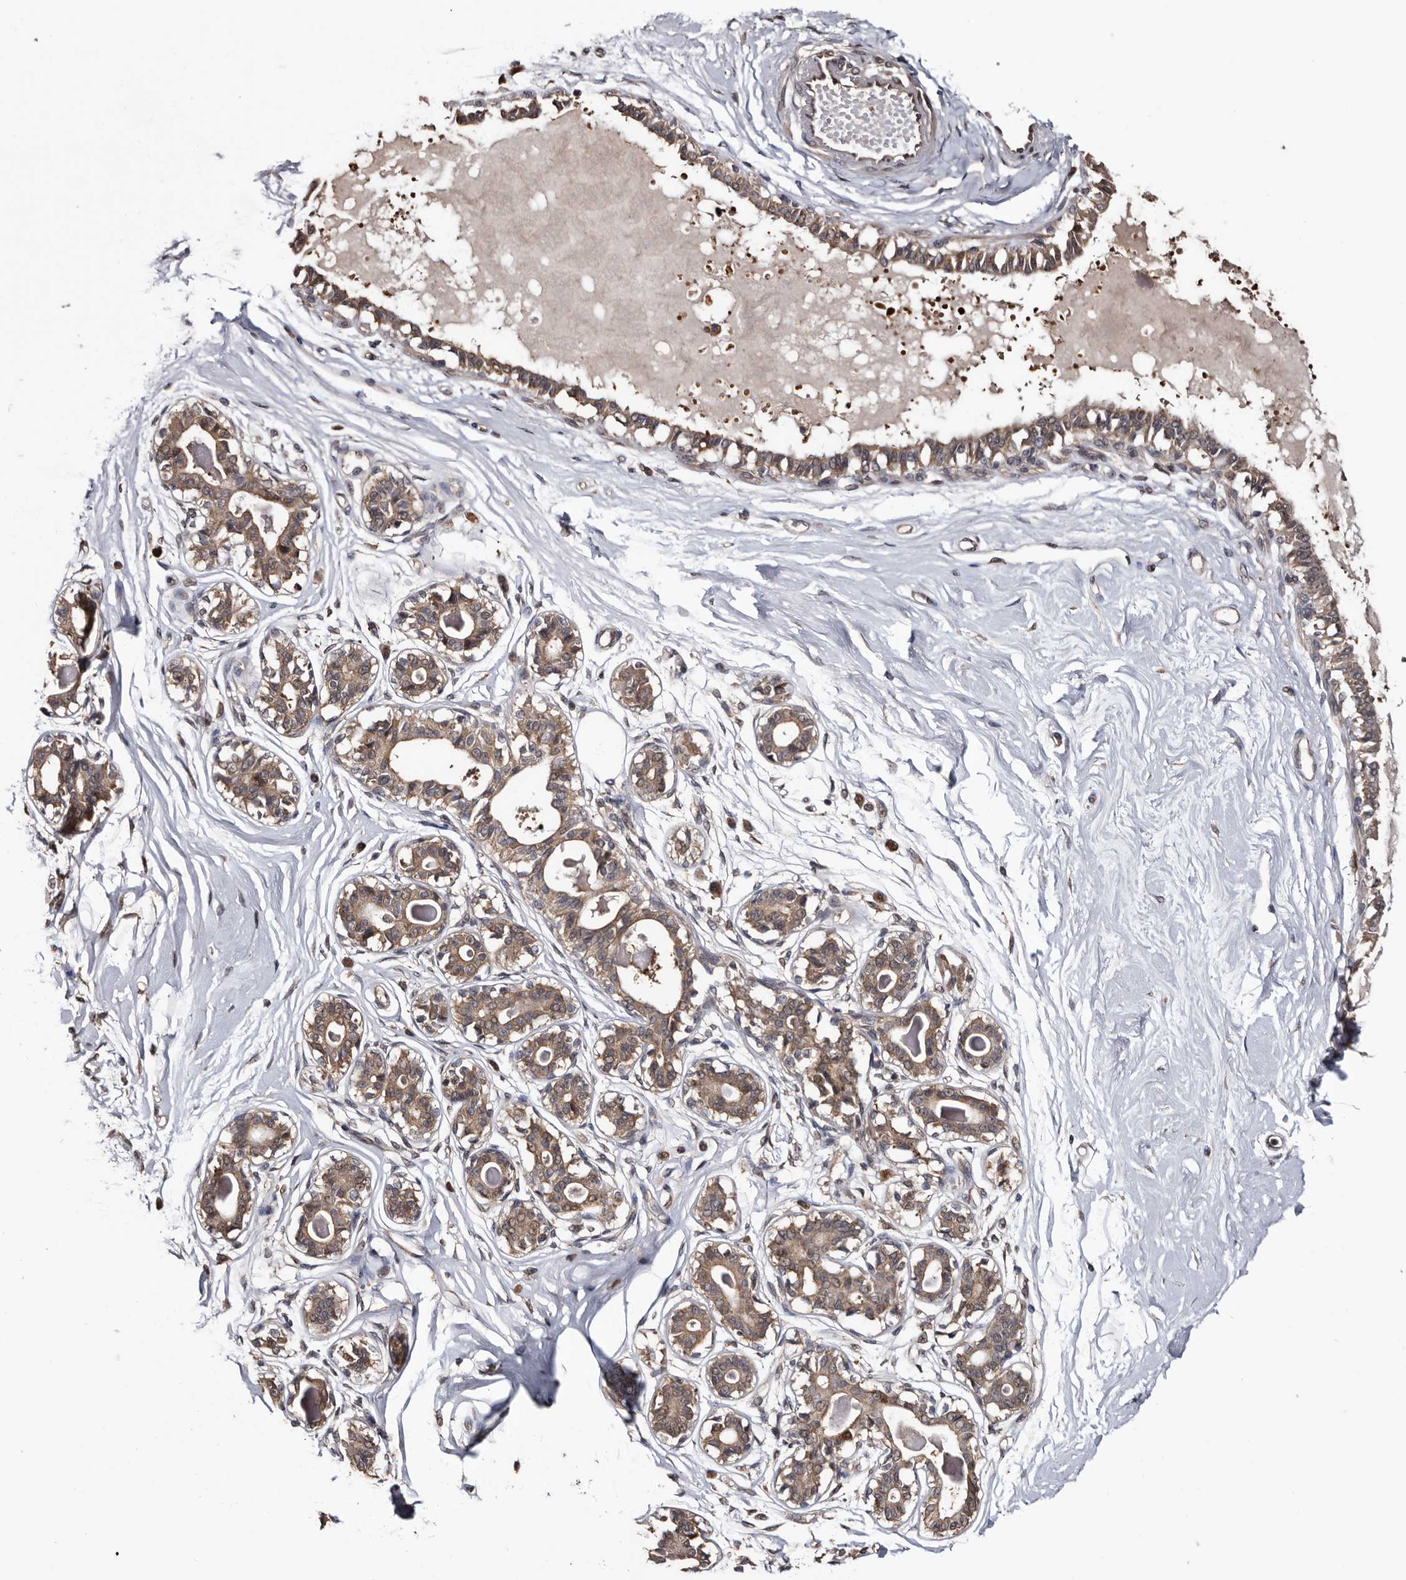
{"staining": {"intensity": "negative", "quantity": "none", "location": "none"}, "tissue": "breast", "cell_type": "Adipocytes", "image_type": "normal", "snomed": [{"axis": "morphology", "description": "Normal tissue, NOS"}, {"axis": "topography", "description": "Breast"}], "caption": "Immunohistochemistry (IHC) of unremarkable human breast displays no positivity in adipocytes.", "gene": "TTI2", "patient": {"sex": "female", "age": 45}}